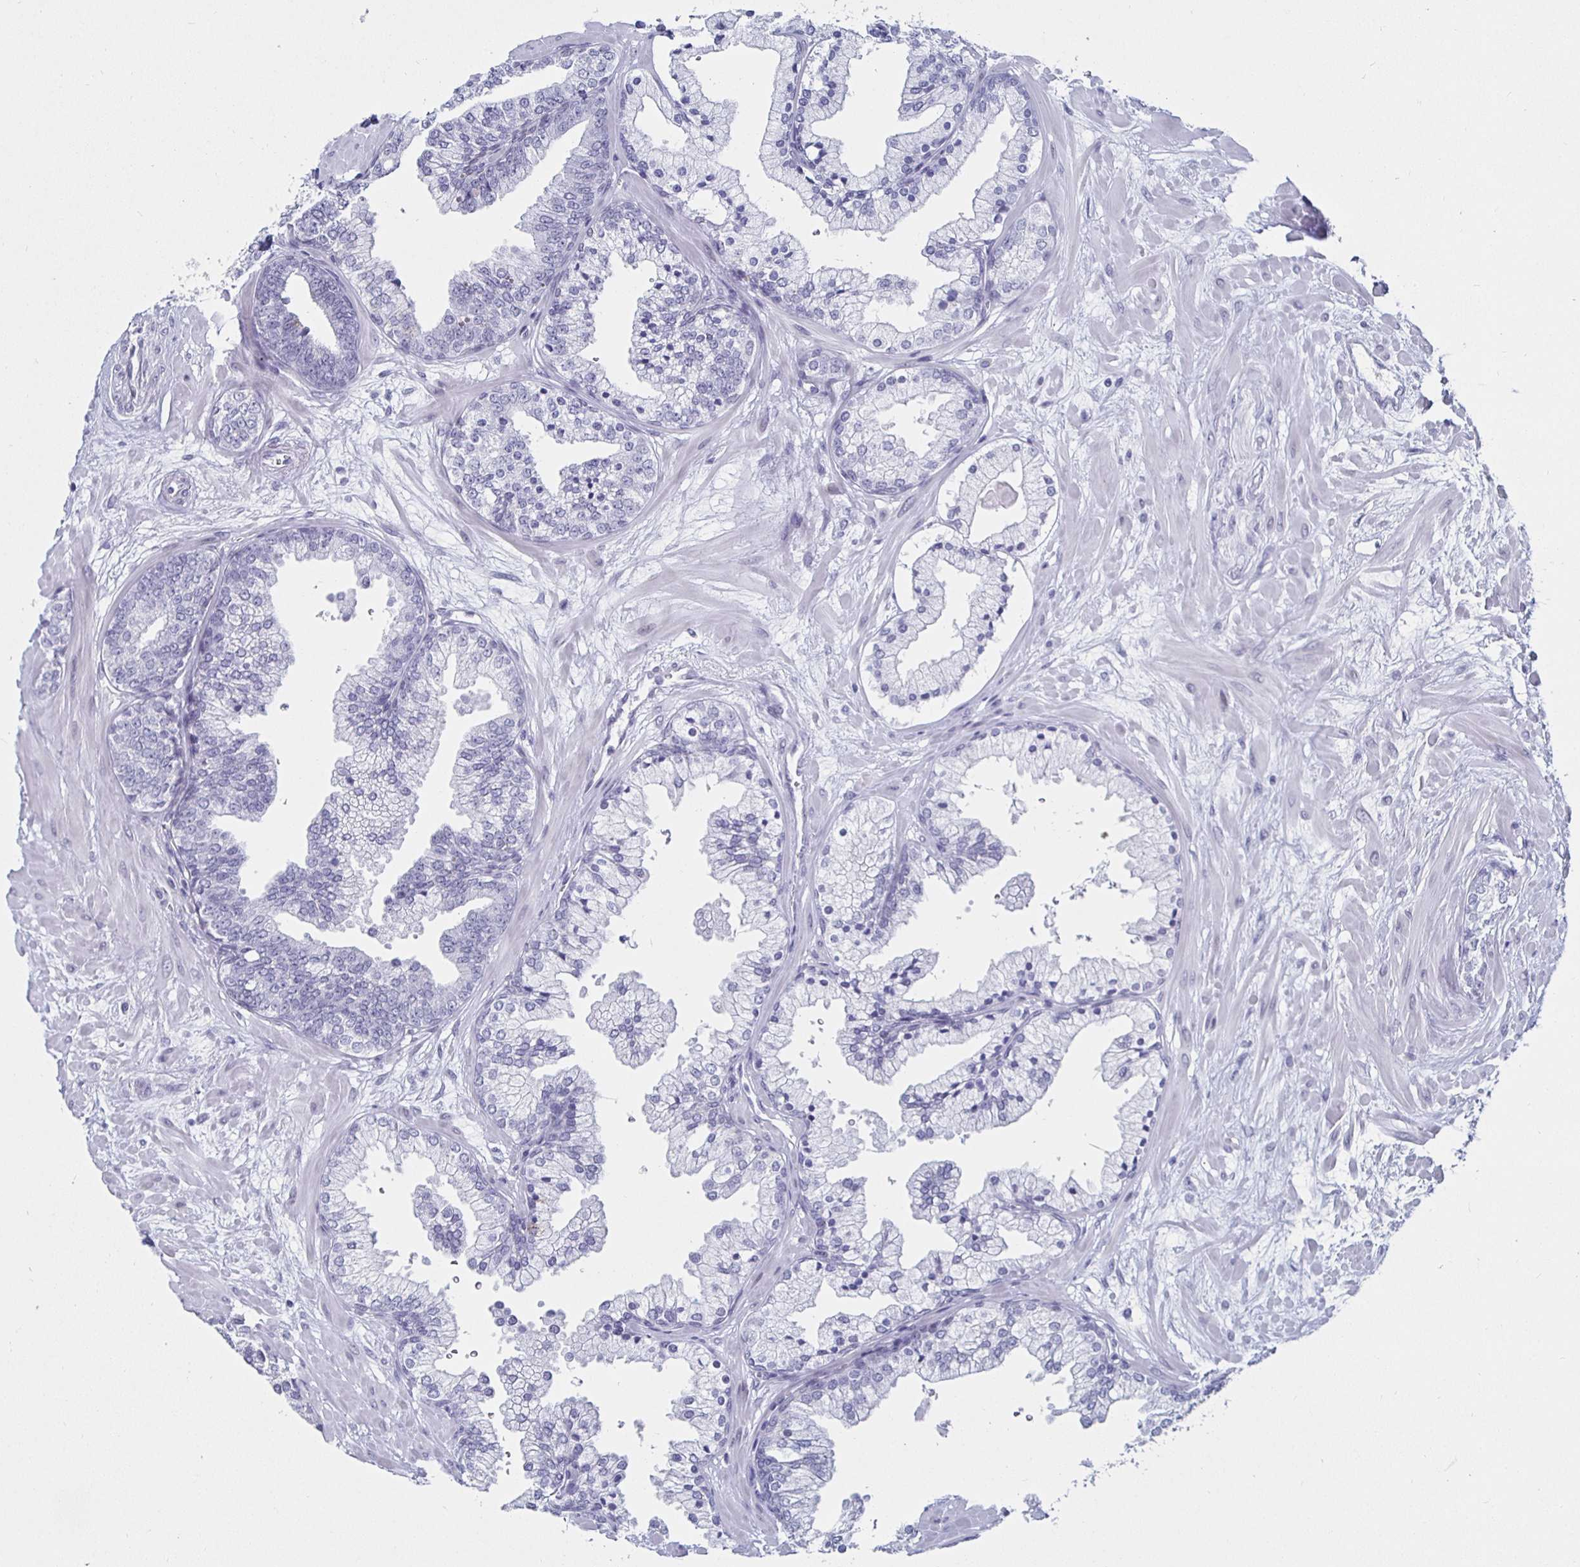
{"staining": {"intensity": "negative", "quantity": "none", "location": "none"}, "tissue": "prostate", "cell_type": "Glandular cells", "image_type": "normal", "snomed": [{"axis": "morphology", "description": "Normal tissue, NOS"}, {"axis": "topography", "description": "Prostate"}, {"axis": "topography", "description": "Peripheral nerve tissue"}], "caption": "Immunohistochemistry (IHC) image of unremarkable prostate stained for a protein (brown), which displays no expression in glandular cells. The staining was performed using DAB to visualize the protein expression in brown, while the nuclei were stained in blue with hematoxylin (Magnification: 20x).", "gene": "KRT4", "patient": {"sex": "male", "age": 61}}